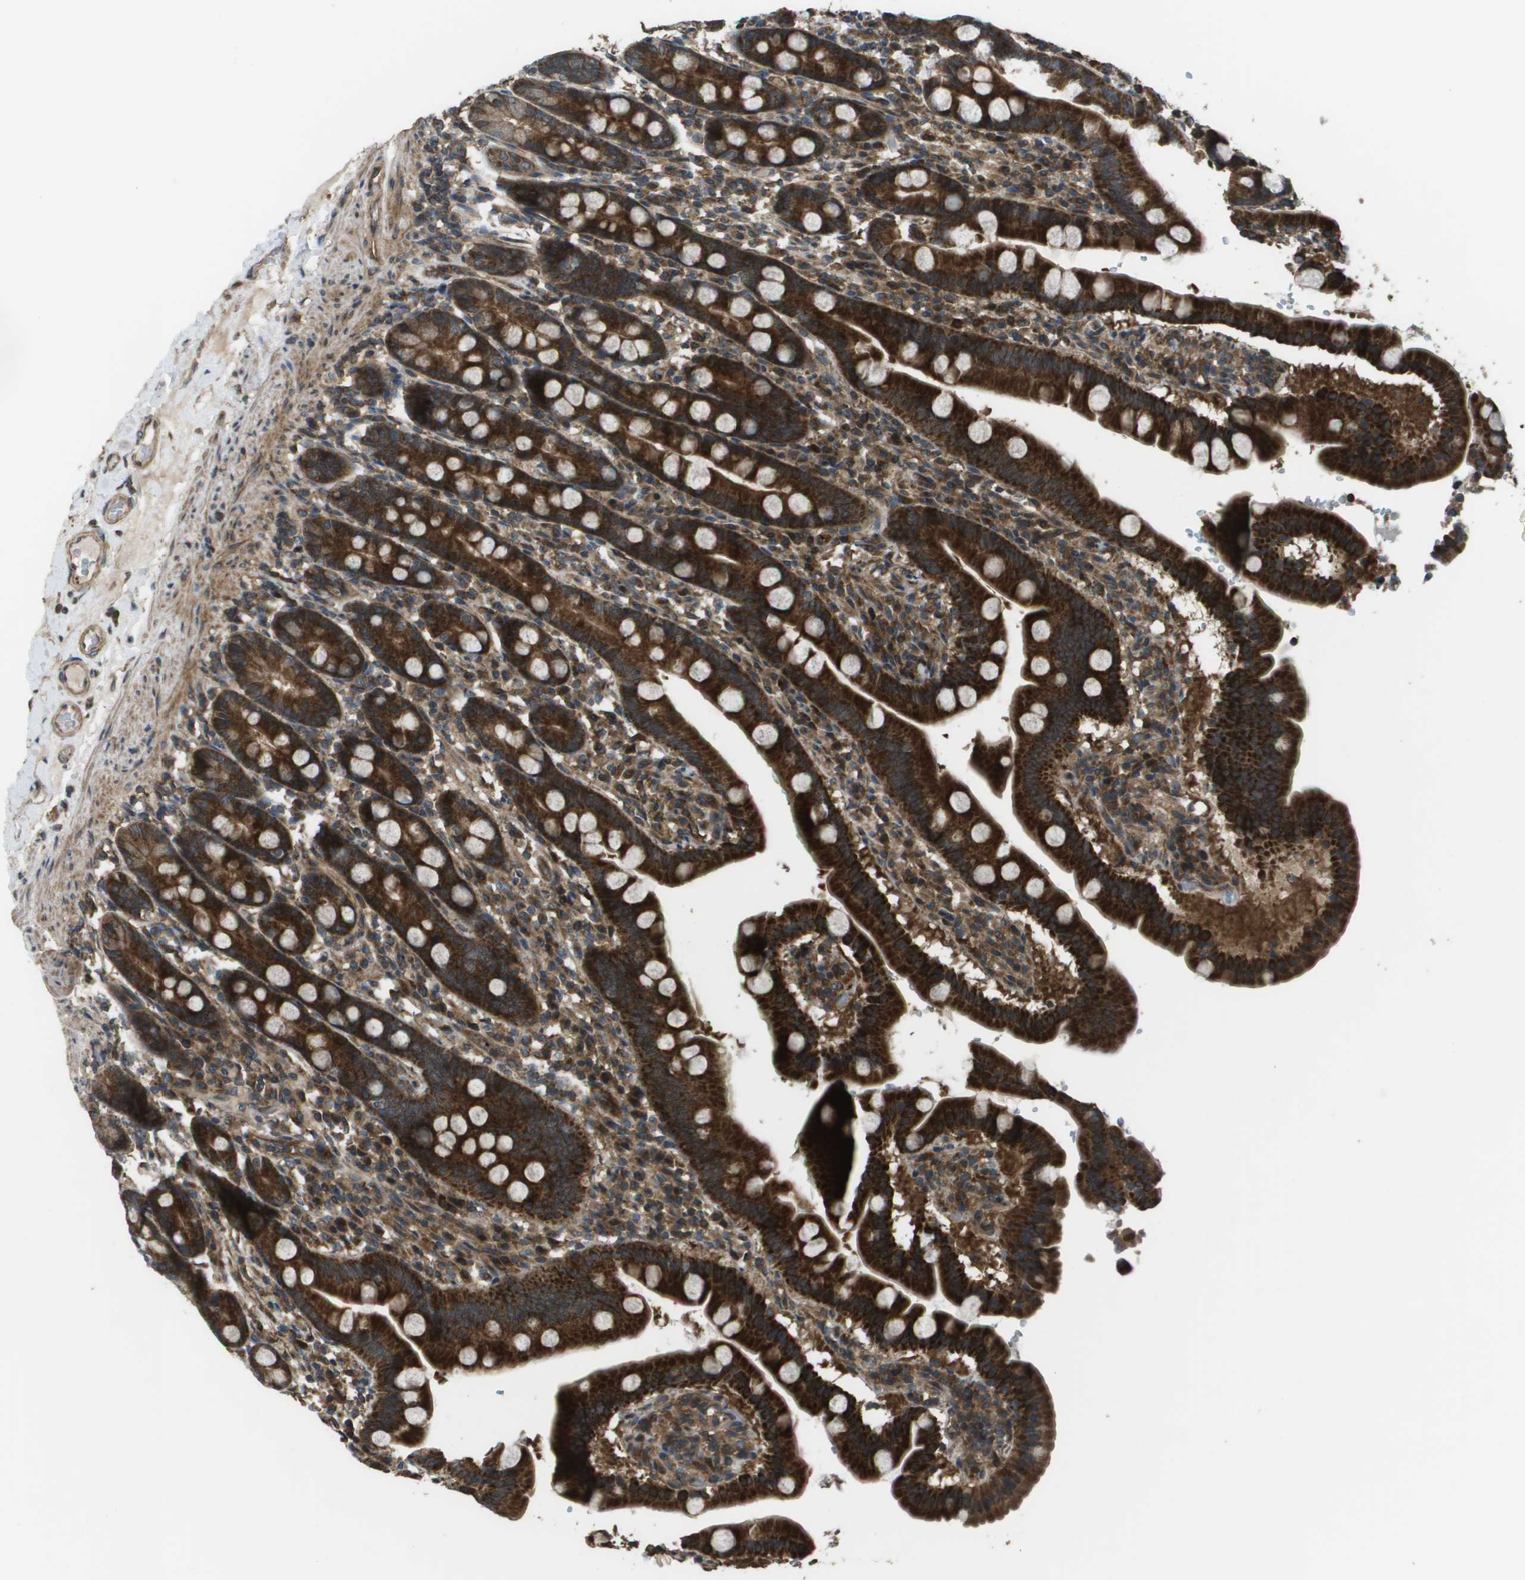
{"staining": {"intensity": "strong", "quantity": ">75%", "location": "cytoplasmic/membranous"}, "tissue": "duodenum", "cell_type": "Glandular cells", "image_type": "normal", "snomed": [{"axis": "morphology", "description": "Normal tissue, NOS"}, {"axis": "topography", "description": "Duodenum"}], "caption": "Strong cytoplasmic/membranous positivity is seen in about >75% of glandular cells in benign duodenum.", "gene": "PLPBP", "patient": {"sex": "male", "age": 50}}